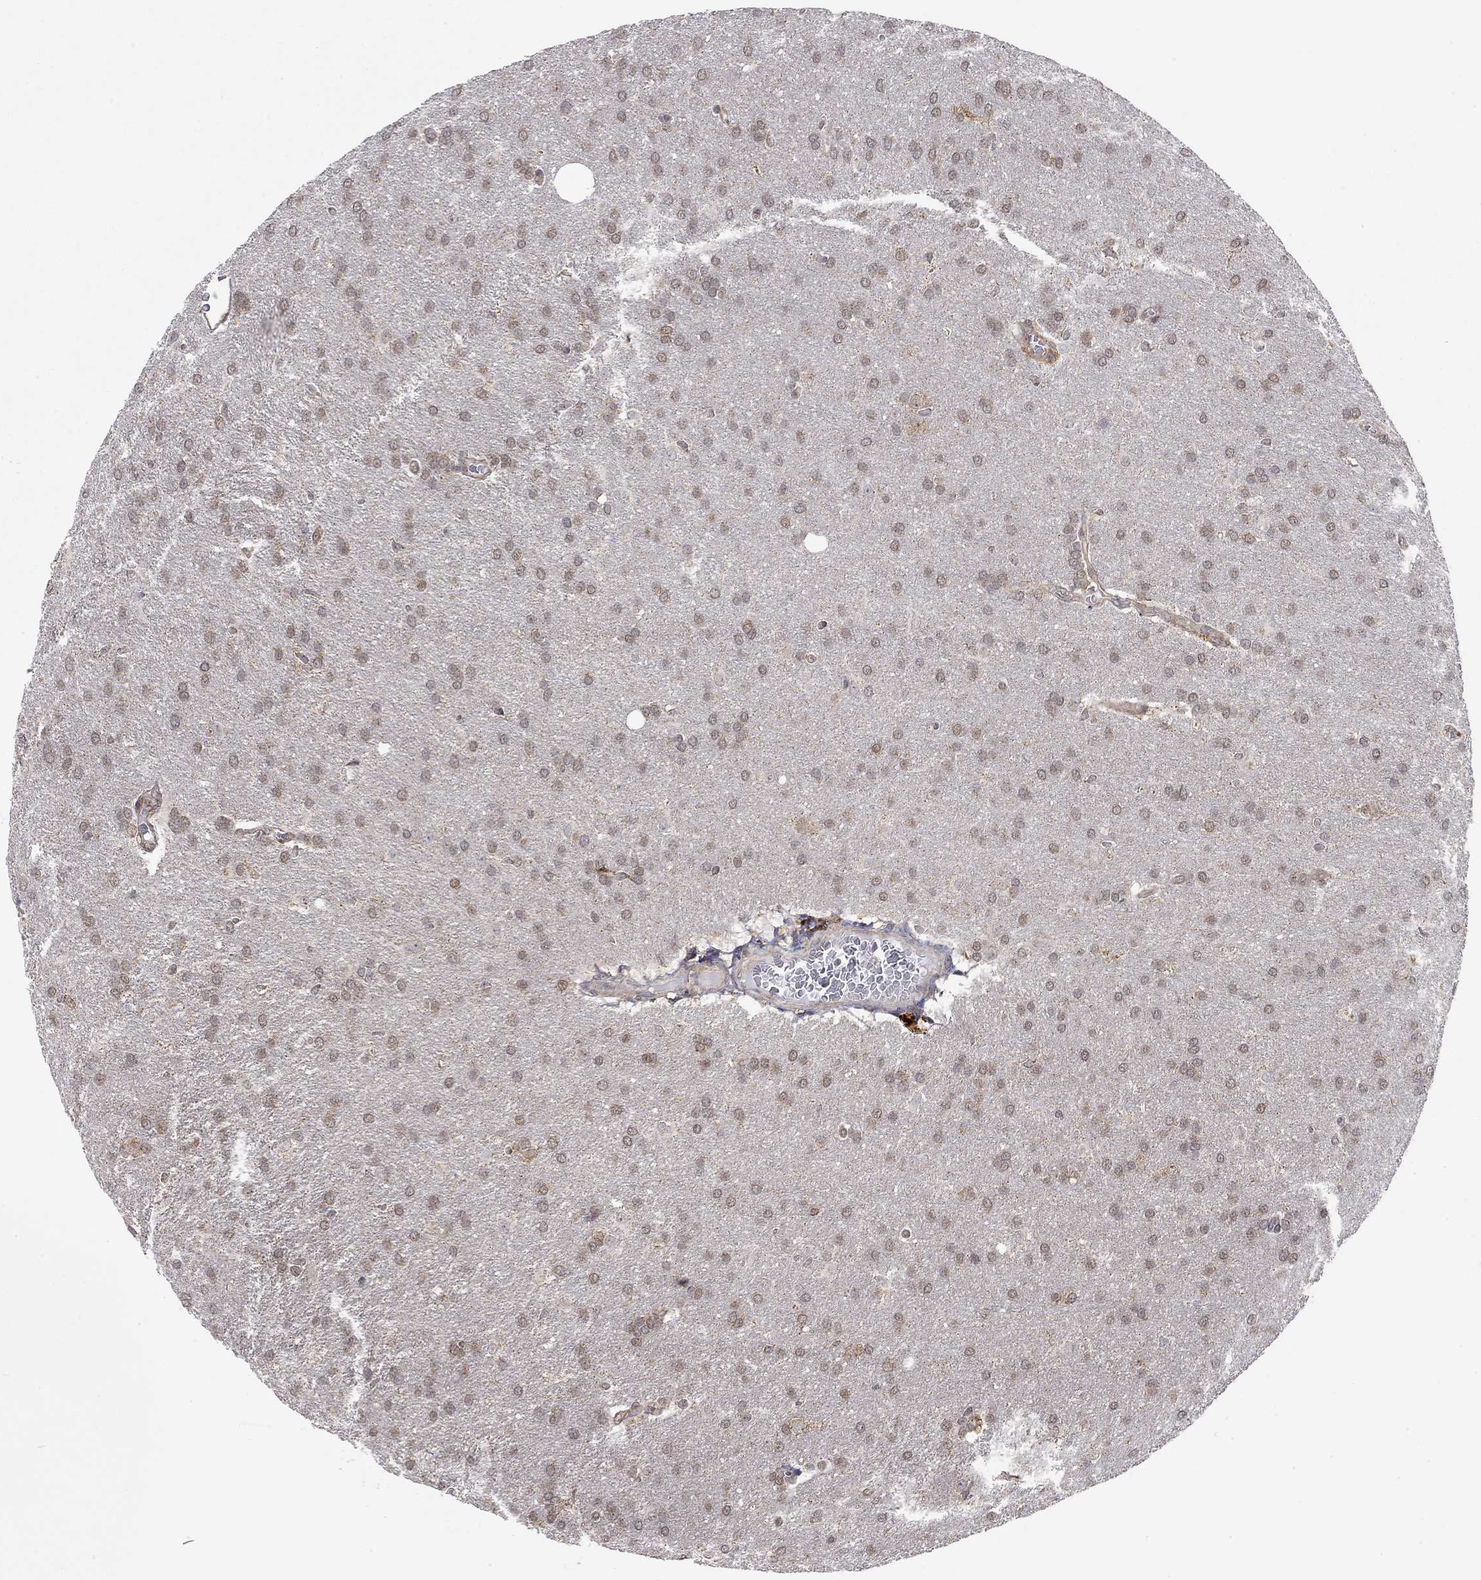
{"staining": {"intensity": "weak", "quantity": "25%-75%", "location": "nuclear"}, "tissue": "glioma", "cell_type": "Tumor cells", "image_type": "cancer", "snomed": [{"axis": "morphology", "description": "Glioma, malignant, Low grade"}, {"axis": "topography", "description": "Brain"}], "caption": "Immunohistochemistry micrograph of neoplastic tissue: glioma stained using IHC reveals low levels of weak protein expression localized specifically in the nuclear of tumor cells, appearing as a nuclear brown color.", "gene": "TDP1", "patient": {"sex": "female", "age": 32}}